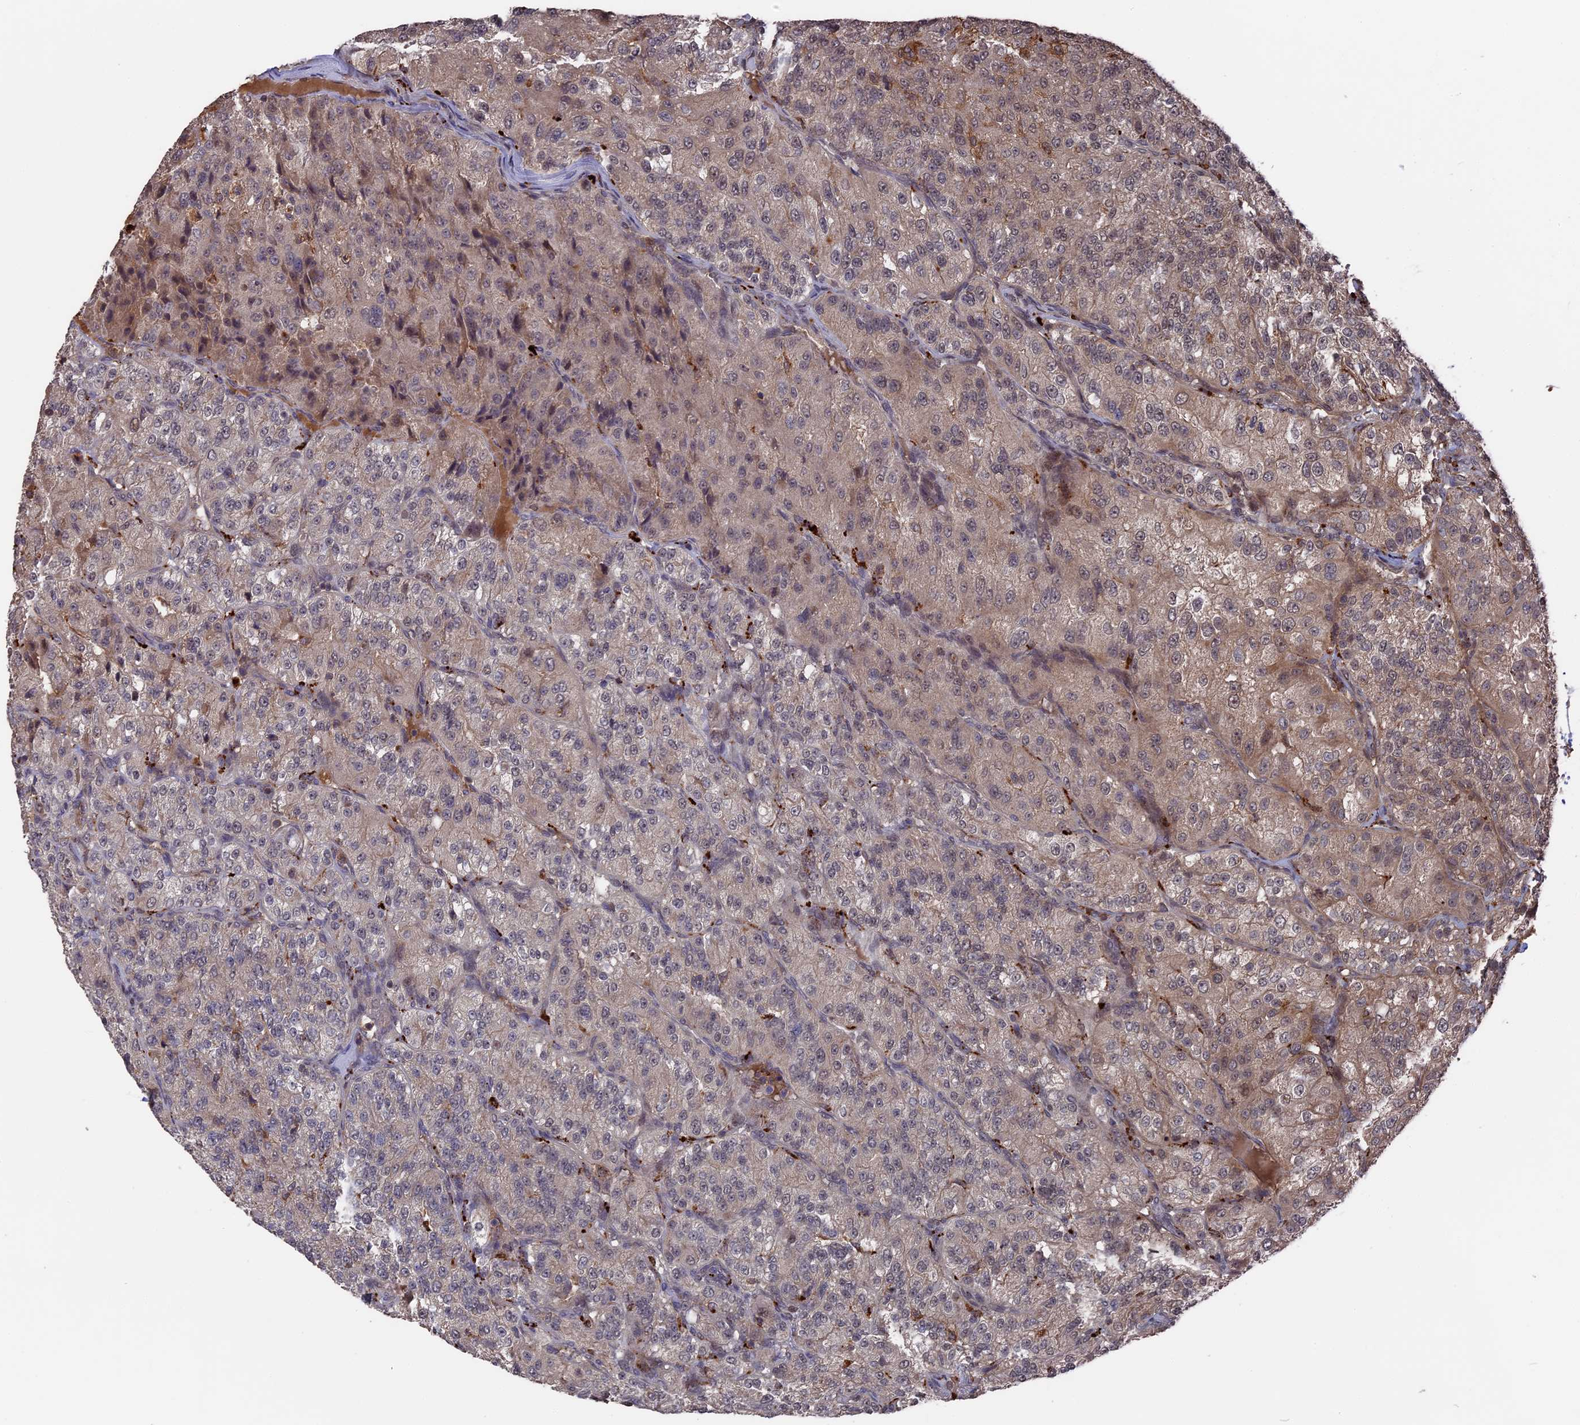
{"staining": {"intensity": "weak", "quantity": "25%-75%", "location": "cytoplasmic/membranous,nuclear"}, "tissue": "renal cancer", "cell_type": "Tumor cells", "image_type": "cancer", "snomed": [{"axis": "morphology", "description": "Adenocarcinoma, NOS"}, {"axis": "topography", "description": "Kidney"}], "caption": "About 25%-75% of tumor cells in human renal cancer reveal weak cytoplasmic/membranous and nuclear protein positivity as visualized by brown immunohistochemical staining.", "gene": "TELO2", "patient": {"sex": "female", "age": 63}}